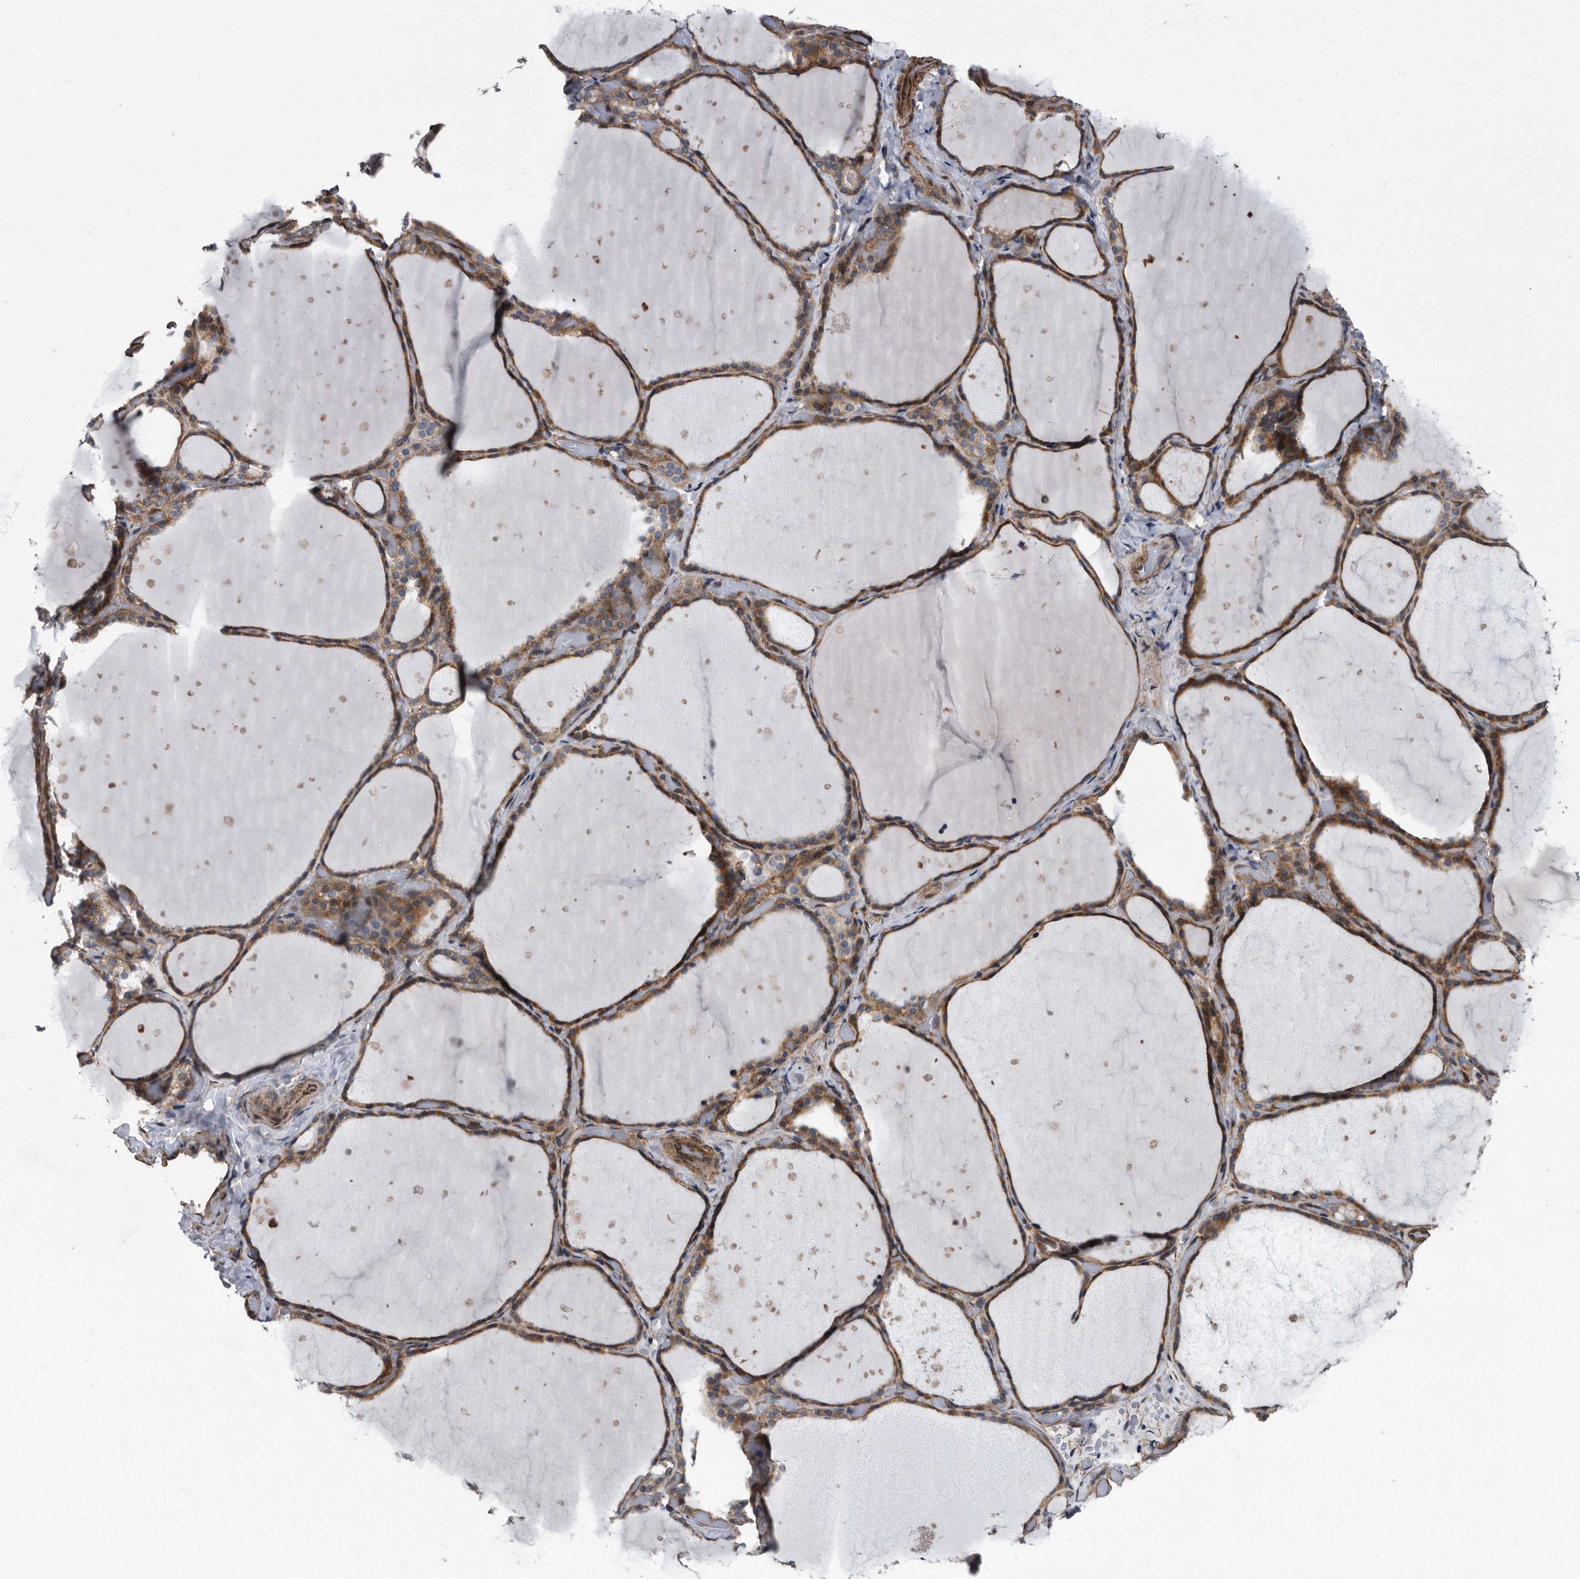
{"staining": {"intensity": "moderate", "quantity": ">75%", "location": "cytoplasmic/membranous"}, "tissue": "thyroid gland", "cell_type": "Glandular cells", "image_type": "normal", "snomed": [{"axis": "morphology", "description": "Normal tissue, NOS"}, {"axis": "topography", "description": "Thyroid gland"}], "caption": "Benign thyroid gland was stained to show a protein in brown. There is medium levels of moderate cytoplasmic/membranous positivity in approximately >75% of glandular cells. The protein is stained brown, and the nuclei are stained in blue (DAB IHC with brightfield microscopy, high magnification).", "gene": "ARMCX1", "patient": {"sex": "female", "age": 44}}